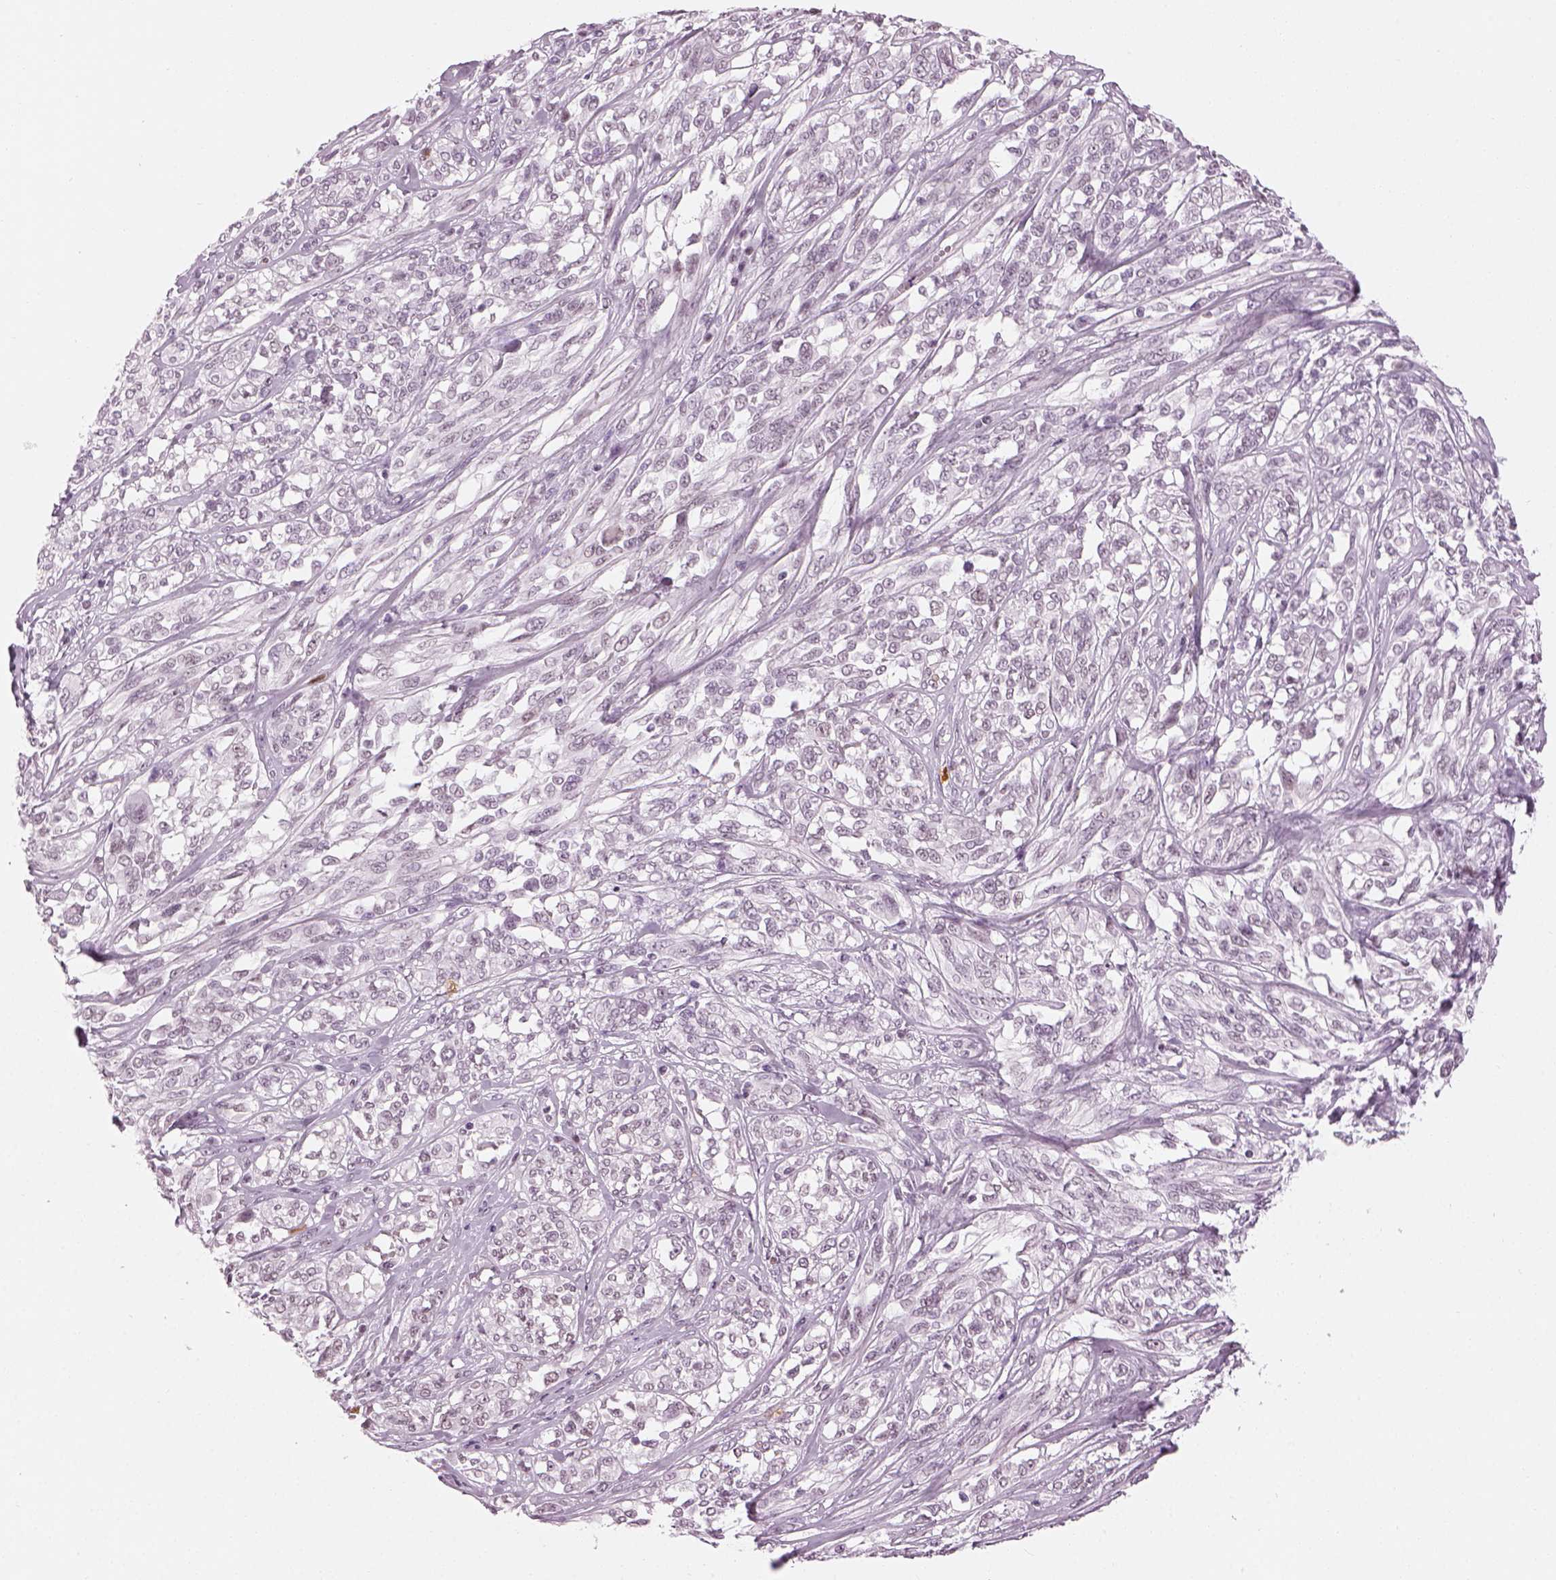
{"staining": {"intensity": "negative", "quantity": "none", "location": "none"}, "tissue": "melanoma", "cell_type": "Tumor cells", "image_type": "cancer", "snomed": [{"axis": "morphology", "description": "Malignant melanoma, NOS"}, {"axis": "topography", "description": "Skin"}], "caption": "A micrograph of human malignant melanoma is negative for staining in tumor cells.", "gene": "KCNG2", "patient": {"sex": "female", "age": 91}}